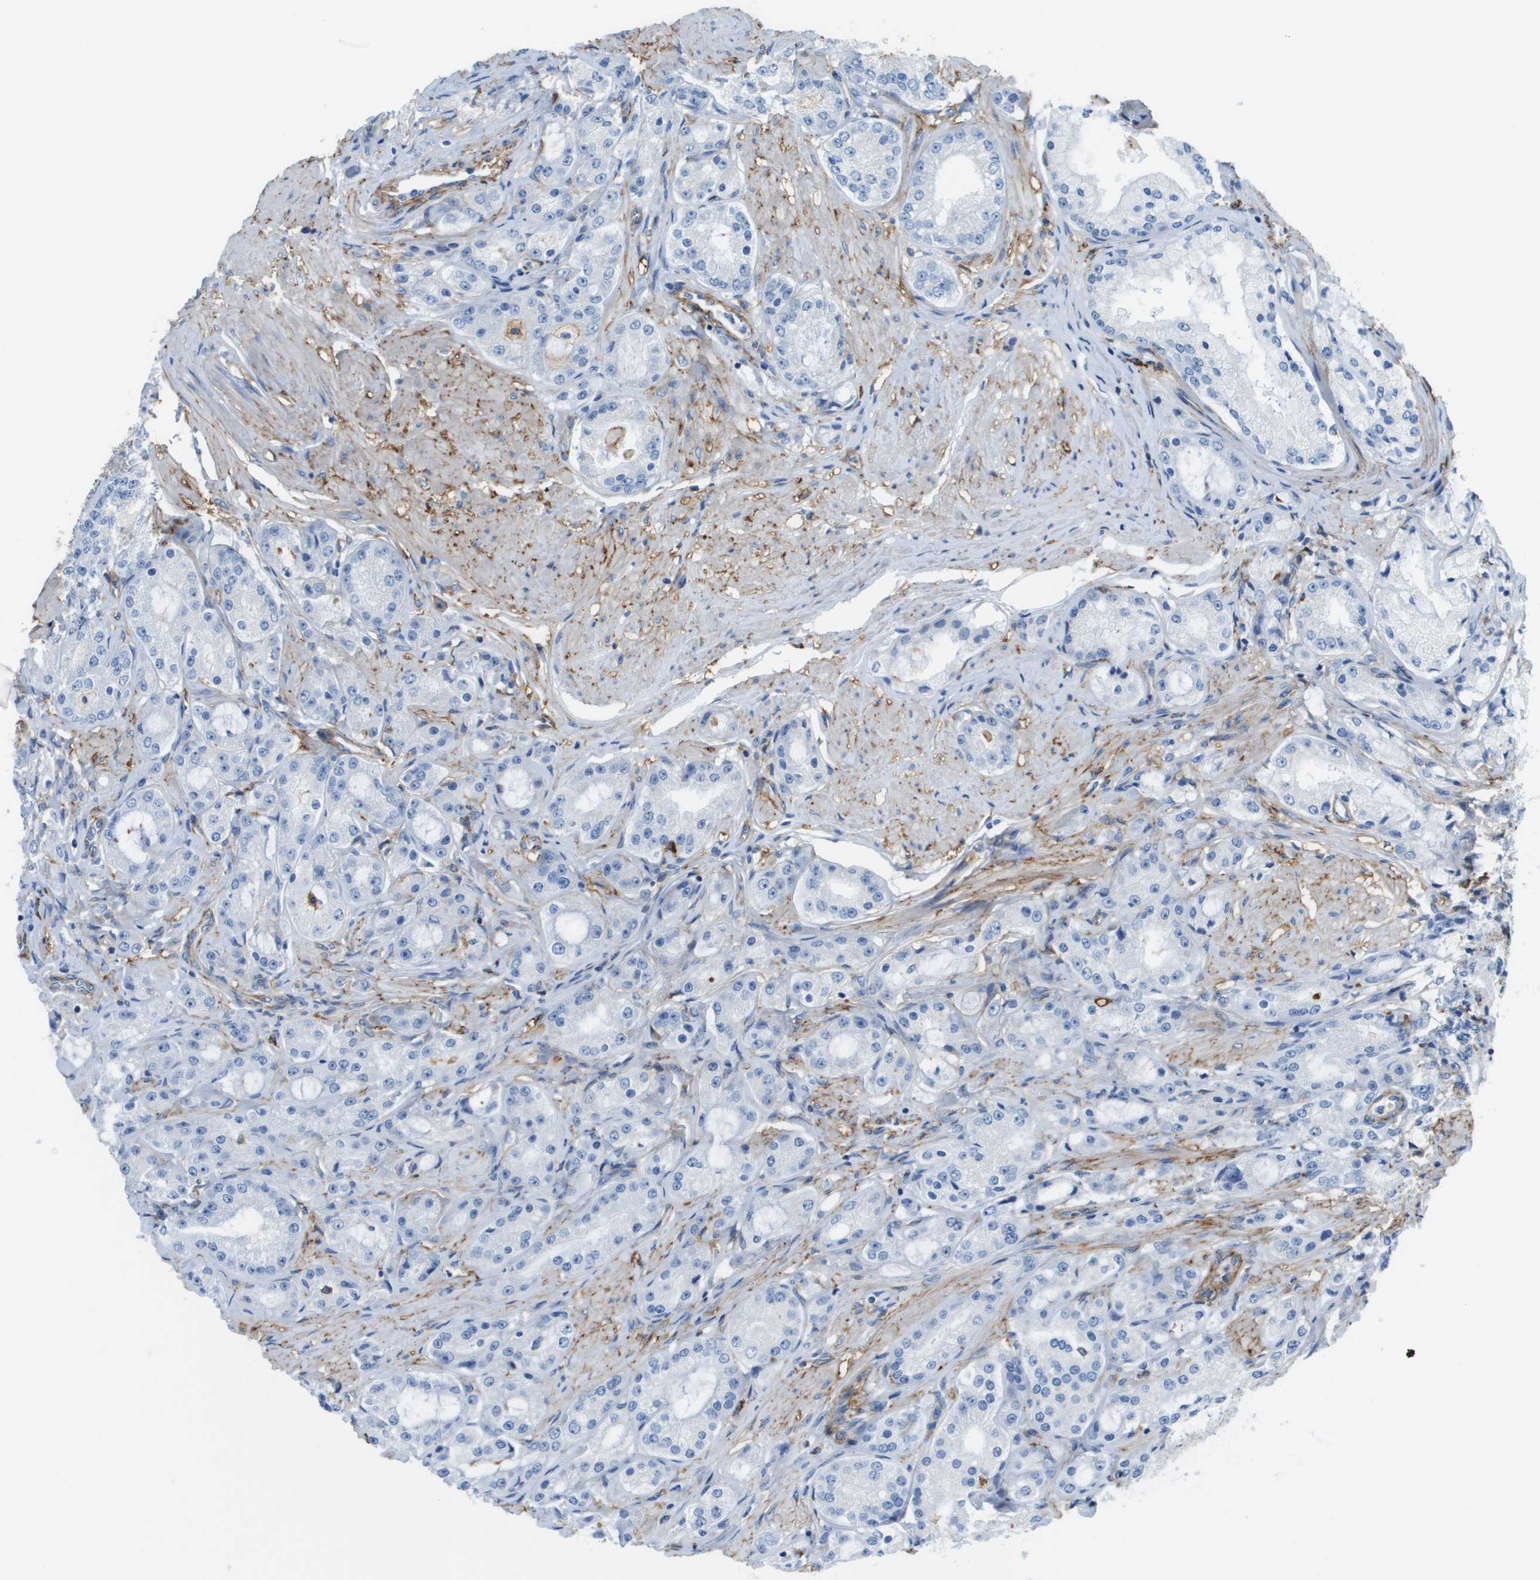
{"staining": {"intensity": "negative", "quantity": "none", "location": "none"}, "tissue": "prostate cancer", "cell_type": "Tumor cells", "image_type": "cancer", "snomed": [{"axis": "morphology", "description": "Adenocarcinoma, Low grade"}, {"axis": "topography", "description": "Prostate"}], "caption": "There is no significant staining in tumor cells of low-grade adenocarcinoma (prostate). Brightfield microscopy of immunohistochemistry stained with DAB (3,3'-diaminobenzidine) (brown) and hematoxylin (blue), captured at high magnification.", "gene": "ZBTB43", "patient": {"sex": "male", "age": 63}}